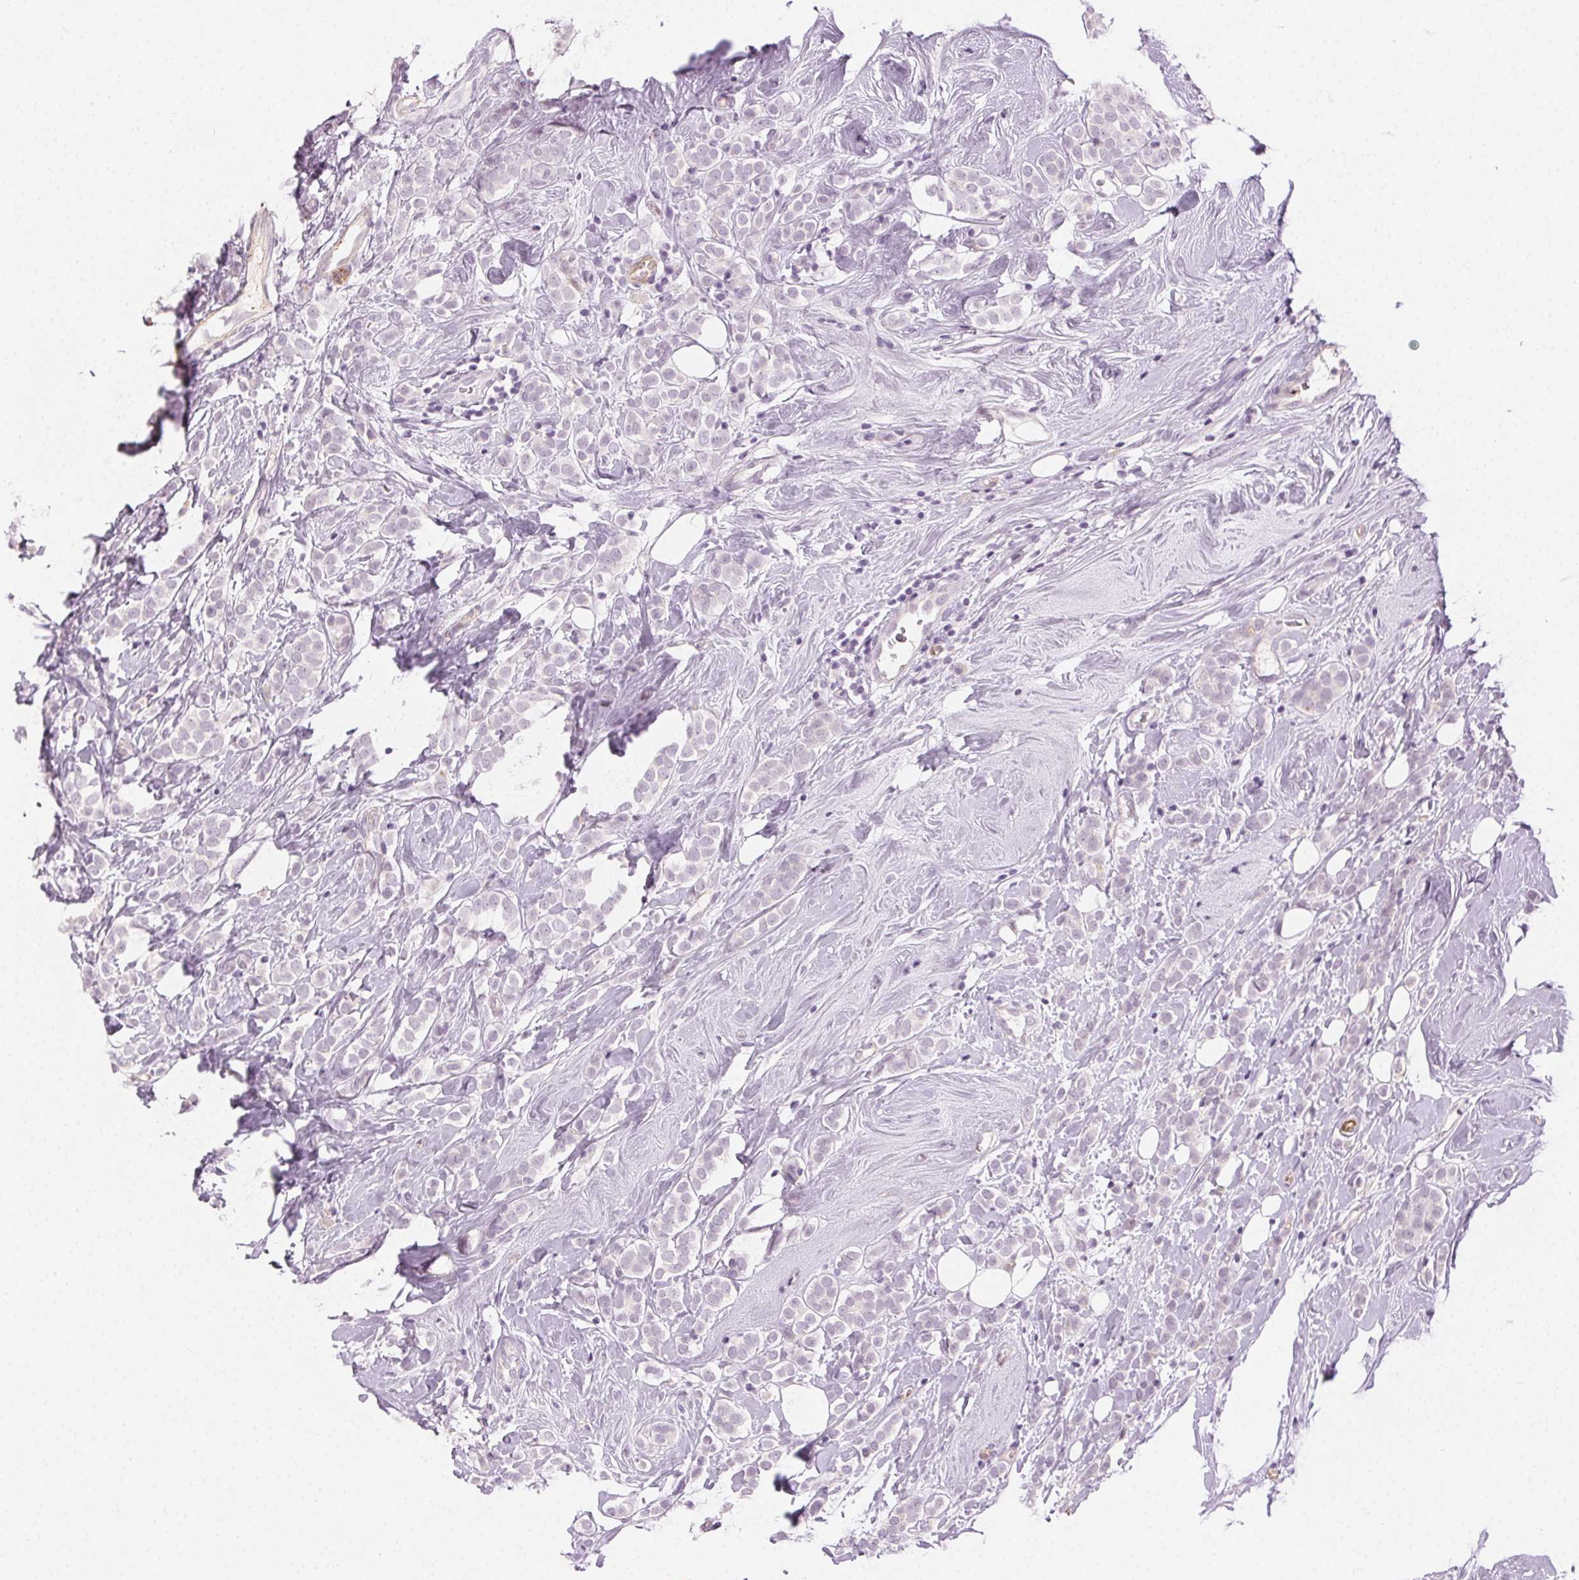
{"staining": {"intensity": "negative", "quantity": "none", "location": "none"}, "tissue": "breast cancer", "cell_type": "Tumor cells", "image_type": "cancer", "snomed": [{"axis": "morphology", "description": "Lobular carcinoma"}, {"axis": "topography", "description": "Breast"}], "caption": "The micrograph exhibits no significant positivity in tumor cells of breast cancer (lobular carcinoma).", "gene": "AIF1L", "patient": {"sex": "female", "age": 49}}